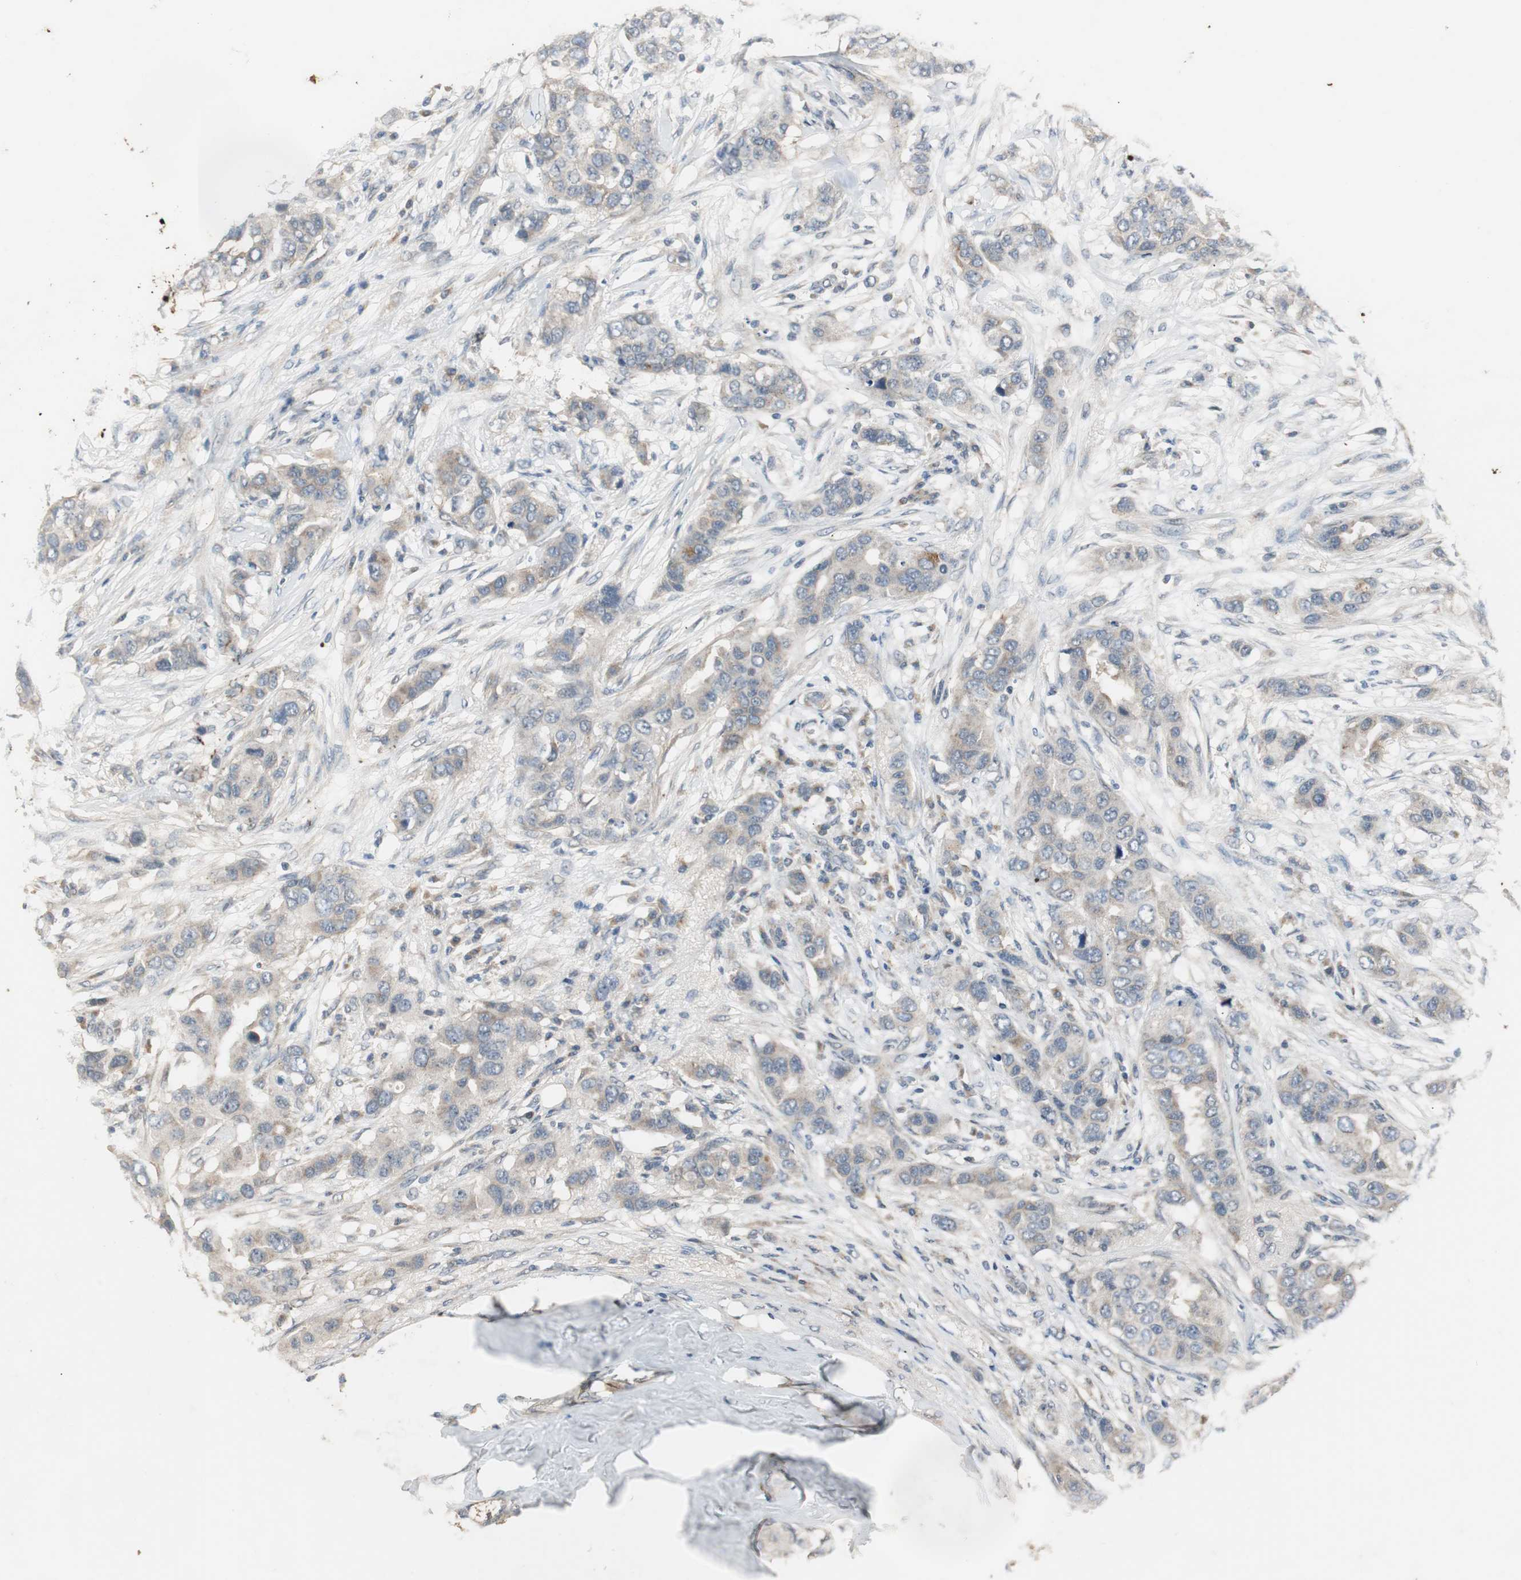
{"staining": {"intensity": "weak", "quantity": "<25%", "location": "cytoplasmic/membranous"}, "tissue": "breast cancer", "cell_type": "Tumor cells", "image_type": "cancer", "snomed": [{"axis": "morphology", "description": "Duct carcinoma"}, {"axis": "topography", "description": "Breast"}], "caption": "Tumor cells show no significant protein expression in infiltrating ductal carcinoma (breast).", "gene": "PTPRN2", "patient": {"sex": "female", "age": 50}}